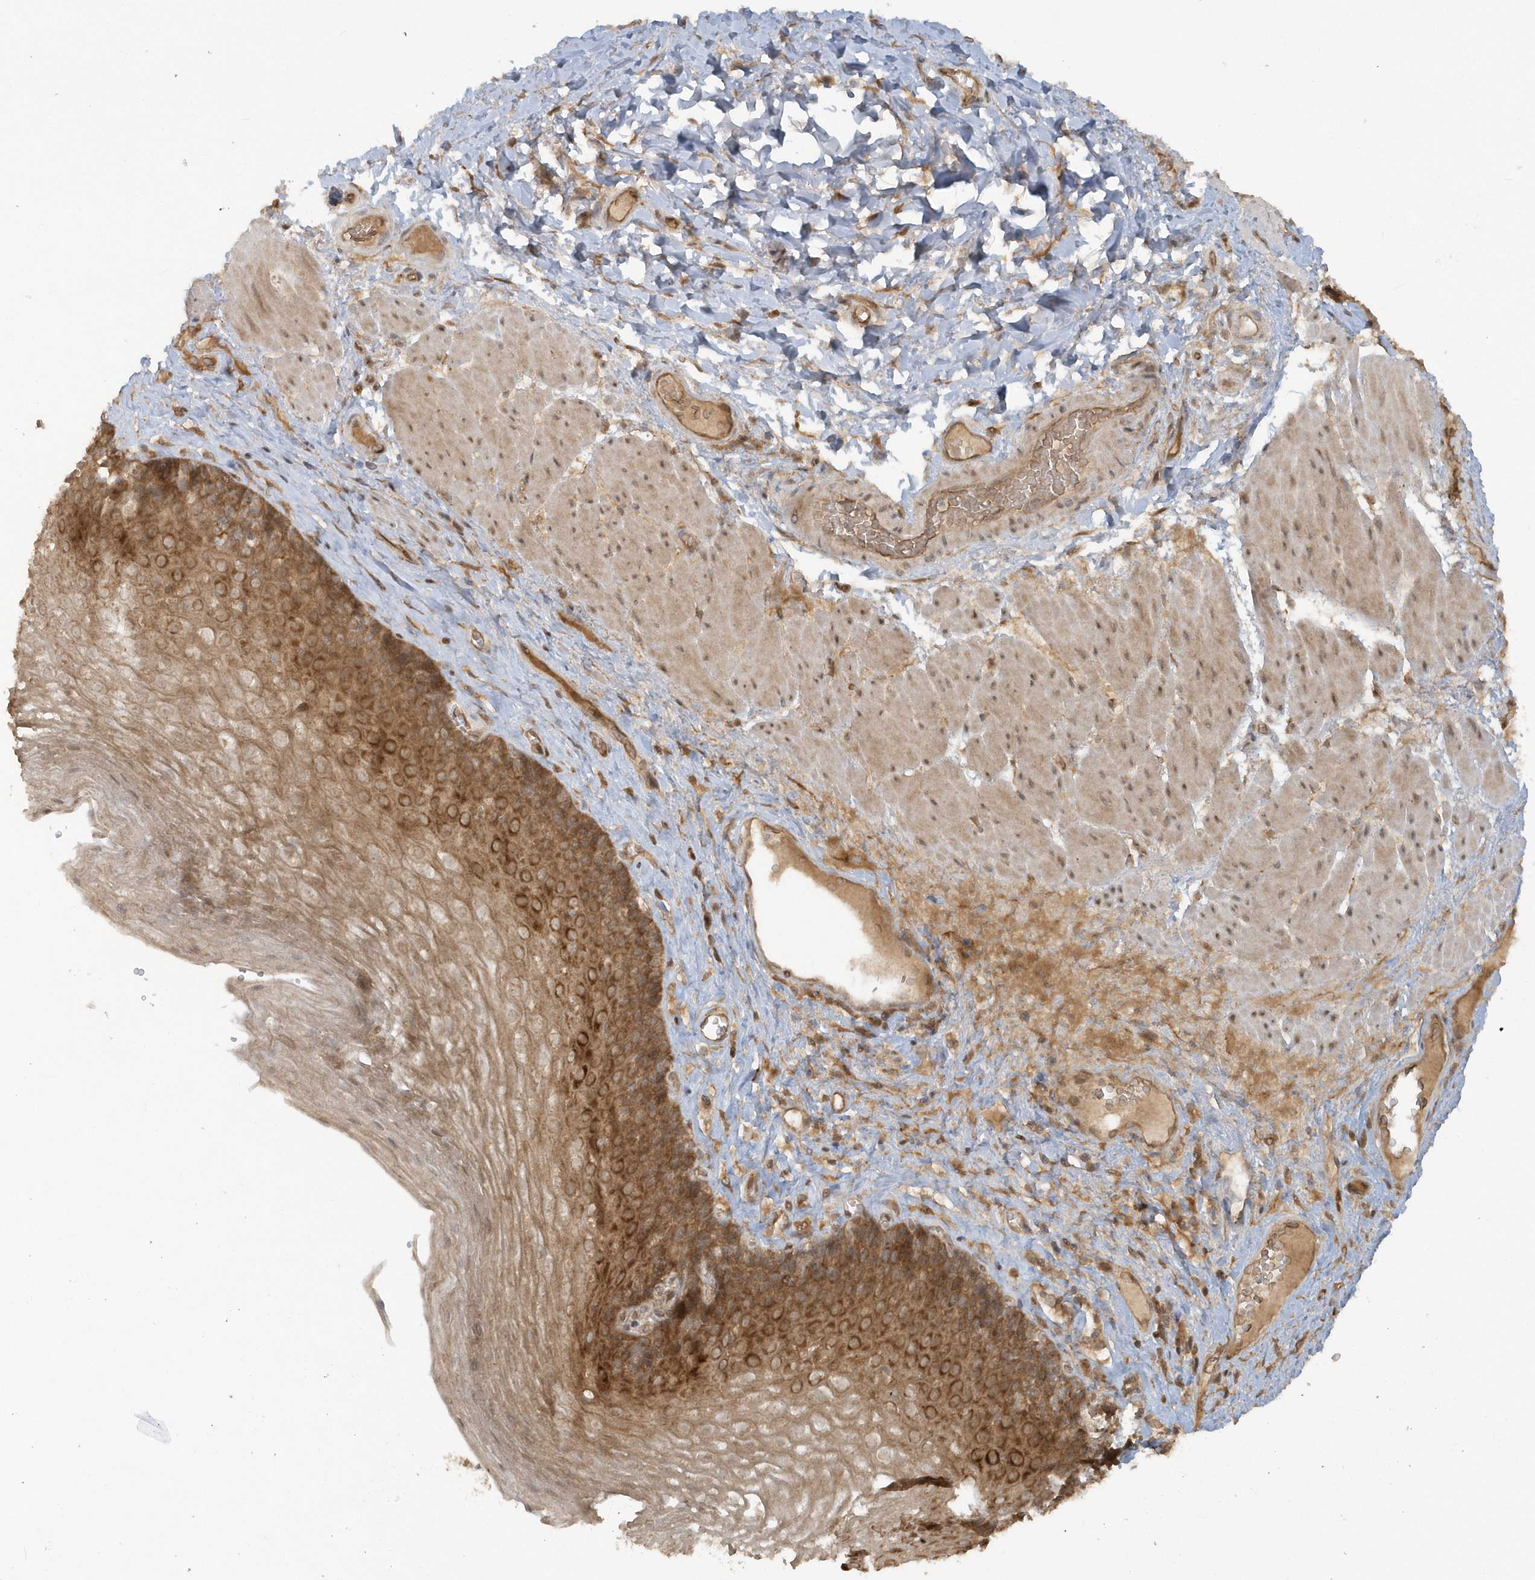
{"staining": {"intensity": "moderate", "quantity": ">75%", "location": "cytoplasmic/membranous"}, "tissue": "esophagus", "cell_type": "Squamous epithelial cells", "image_type": "normal", "snomed": [{"axis": "morphology", "description": "Normal tissue, NOS"}, {"axis": "topography", "description": "Esophagus"}], "caption": "A high-resolution micrograph shows immunohistochemistry (IHC) staining of normal esophagus, which exhibits moderate cytoplasmic/membranous staining in about >75% of squamous epithelial cells.", "gene": "STIM2", "patient": {"sex": "female", "age": 66}}